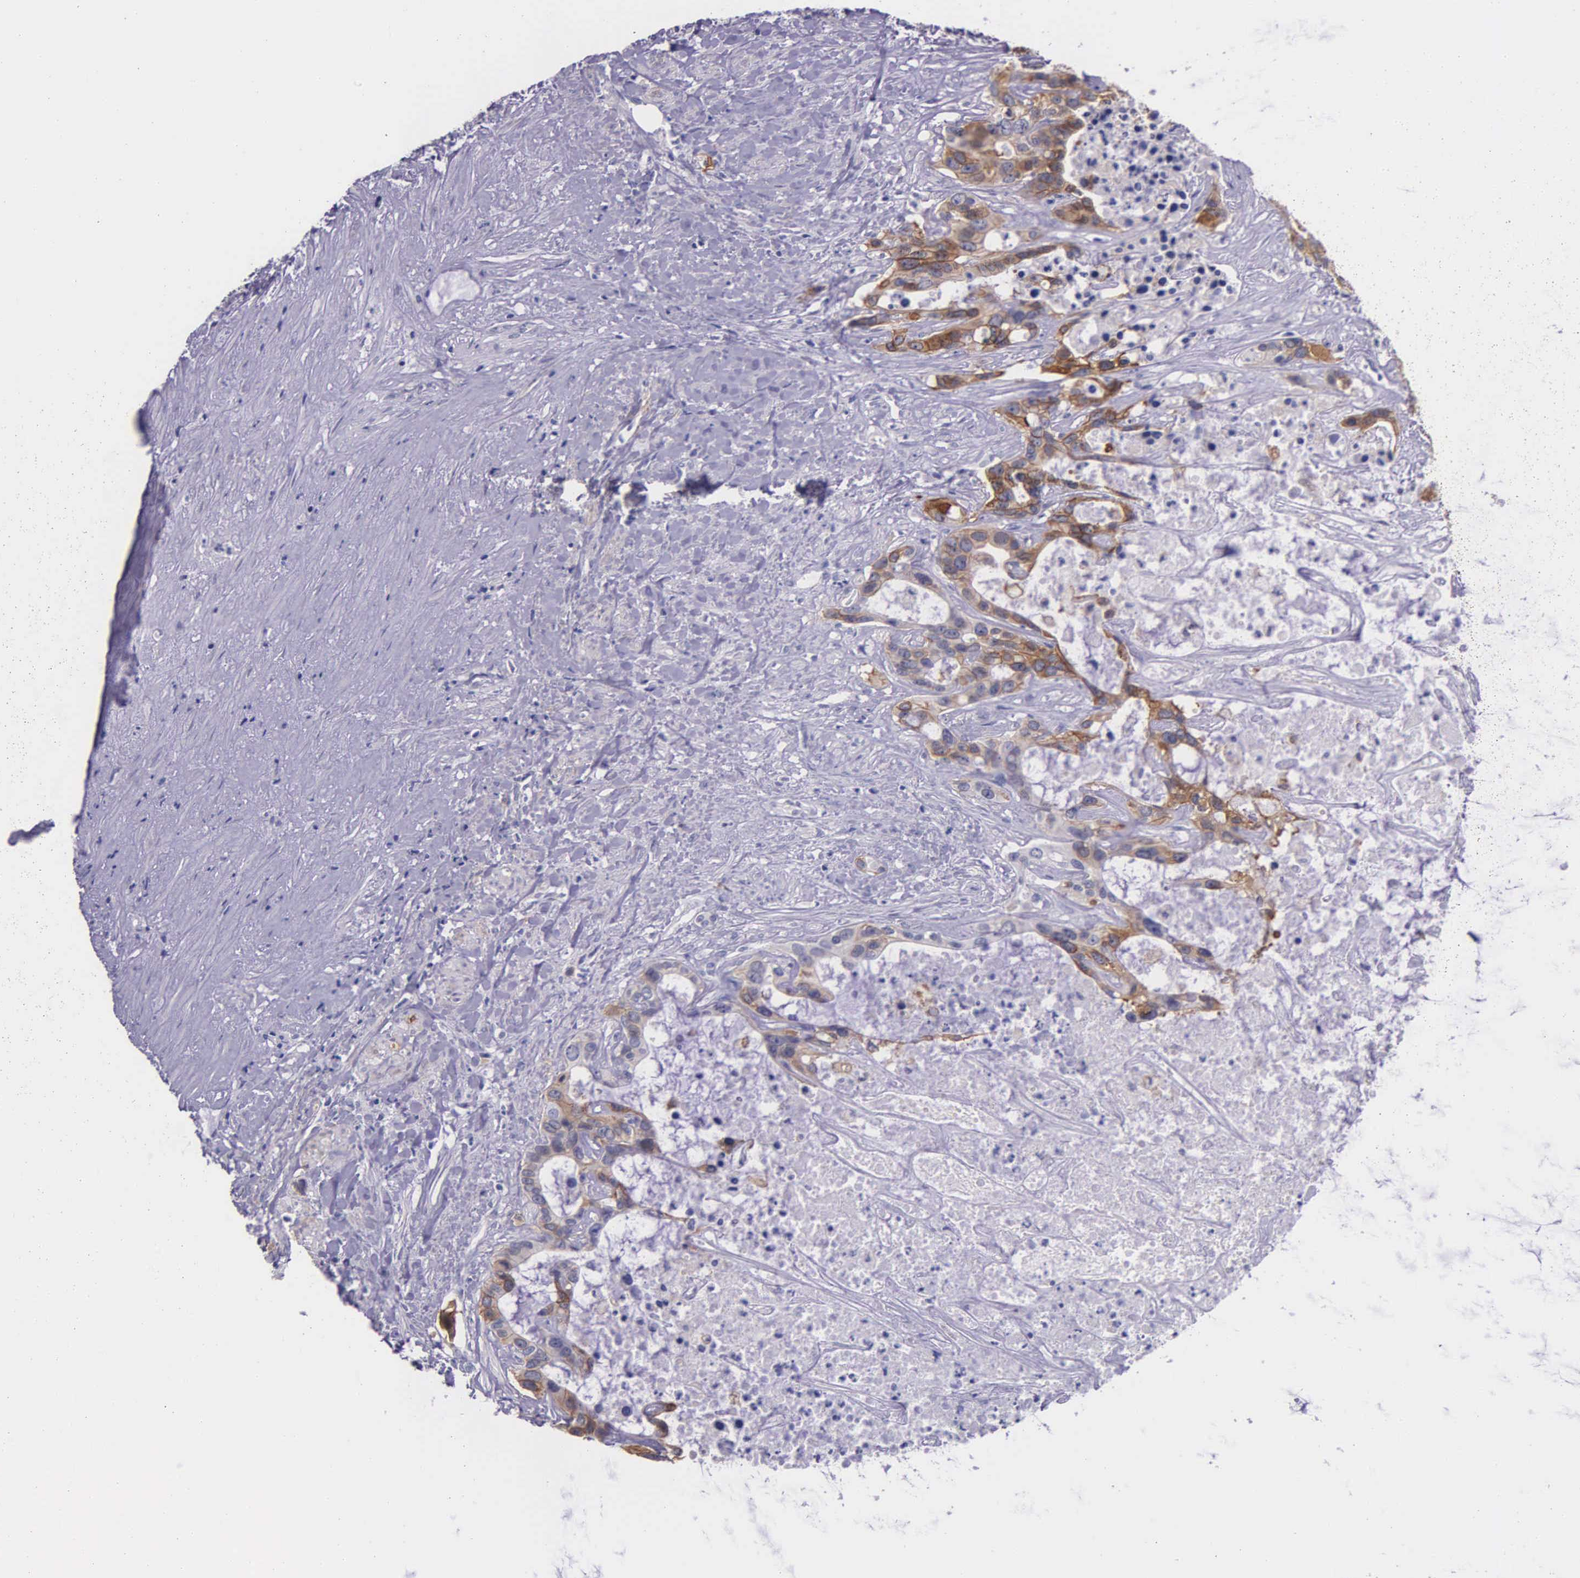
{"staining": {"intensity": "moderate", "quantity": ">75%", "location": "cytoplasmic/membranous"}, "tissue": "liver cancer", "cell_type": "Tumor cells", "image_type": "cancer", "snomed": [{"axis": "morphology", "description": "Cholangiocarcinoma"}, {"axis": "topography", "description": "Liver"}], "caption": "Immunohistochemistry (DAB (3,3'-diaminobenzidine)) staining of human liver cancer displays moderate cytoplasmic/membranous protein positivity in approximately >75% of tumor cells.", "gene": "AHNAK2", "patient": {"sex": "female", "age": 65}}